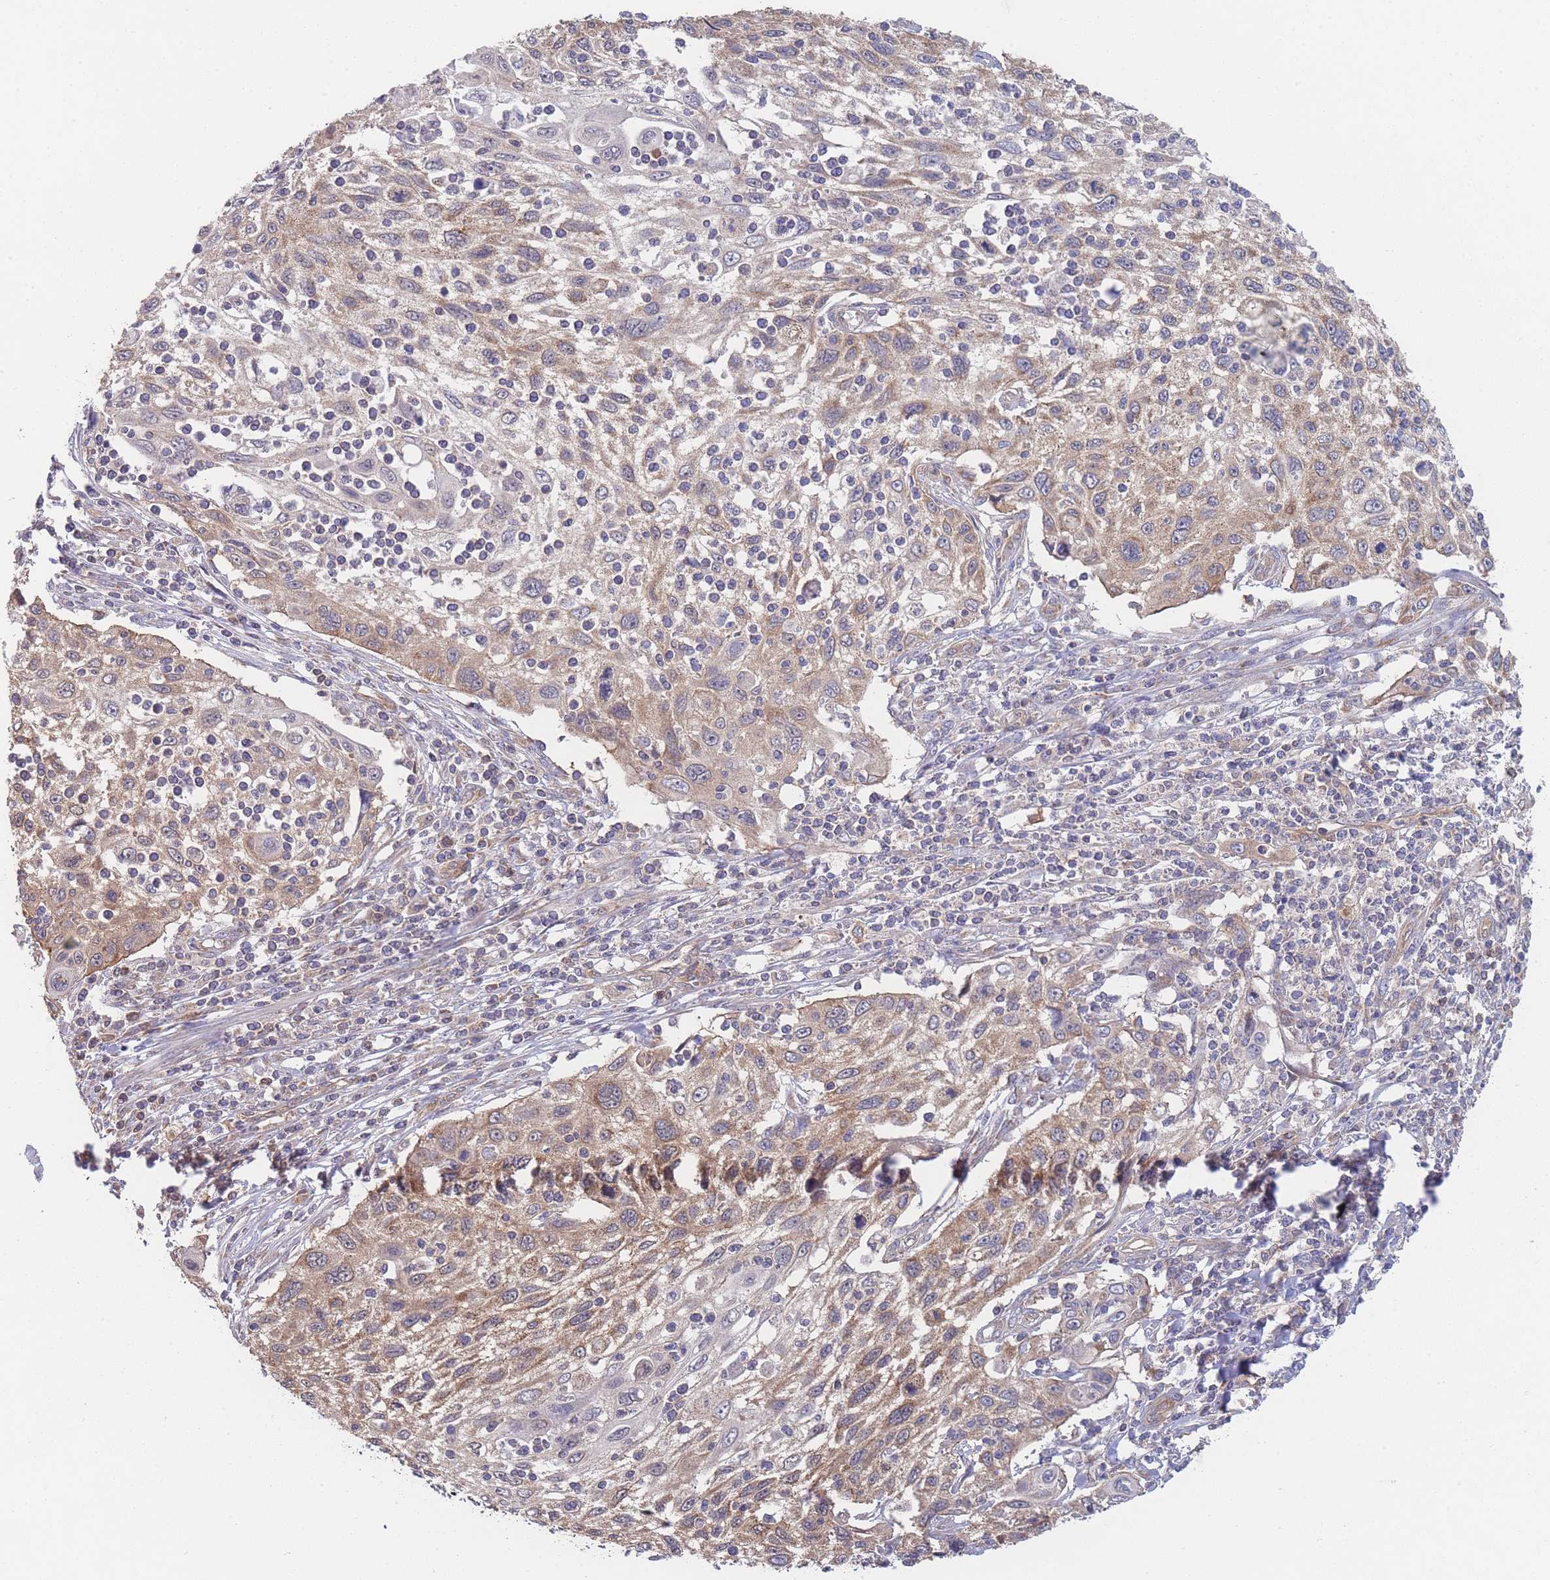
{"staining": {"intensity": "moderate", "quantity": "25%-75%", "location": "cytoplasmic/membranous"}, "tissue": "cervical cancer", "cell_type": "Tumor cells", "image_type": "cancer", "snomed": [{"axis": "morphology", "description": "Squamous cell carcinoma, NOS"}, {"axis": "topography", "description": "Cervix"}], "caption": "Immunohistochemistry photomicrograph of neoplastic tissue: cervical cancer (squamous cell carcinoma) stained using IHC shows medium levels of moderate protein expression localized specifically in the cytoplasmic/membranous of tumor cells, appearing as a cytoplasmic/membranous brown color.", "gene": "MRPS18B", "patient": {"sex": "female", "age": 70}}